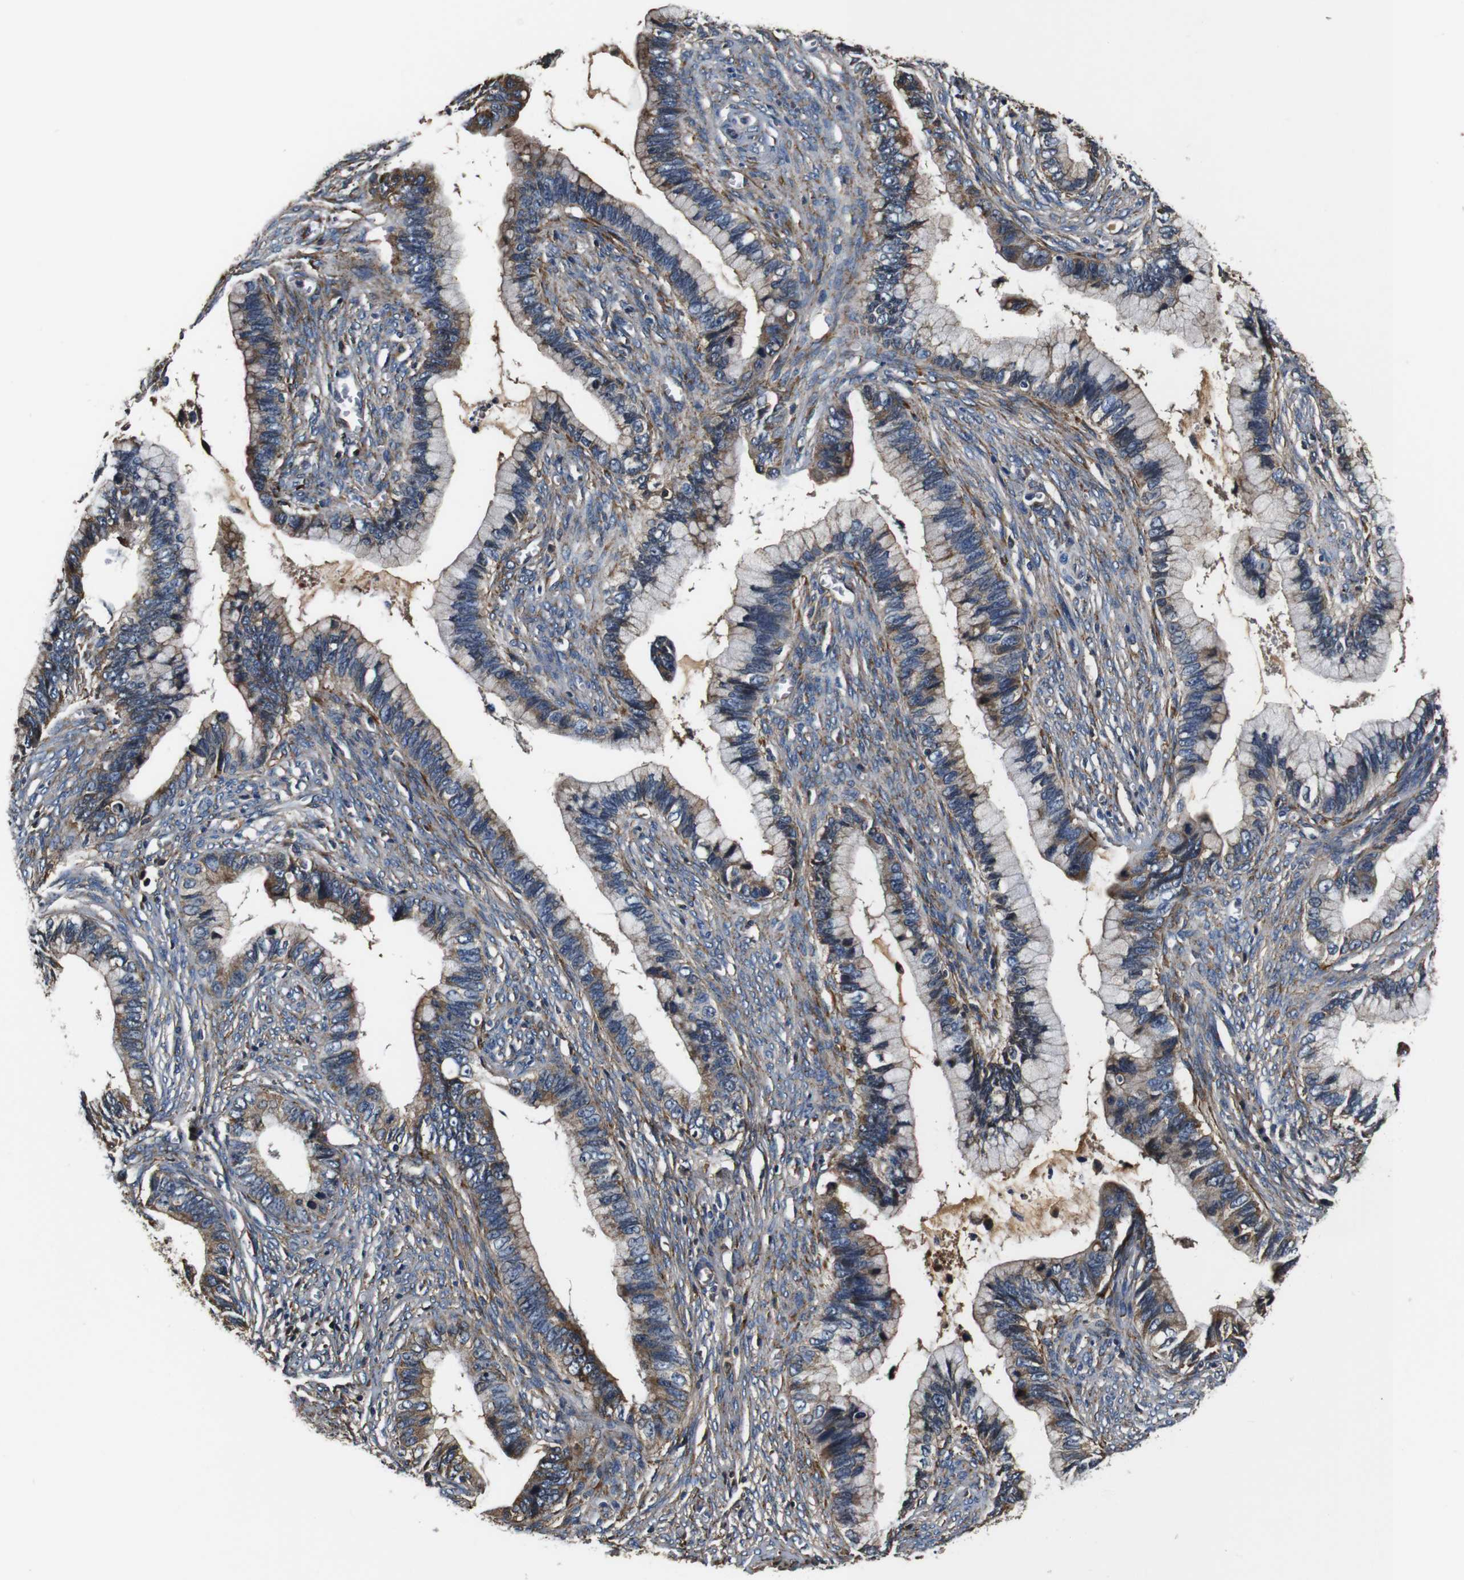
{"staining": {"intensity": "moderate", "quantity": "25%-75%", "location": "cytoplasmic/membranous"}, "tissue": "cervical cancer", "cell_type": "Tumor cells", "image_type": "cancer", "snomed": [{"axis": "morphology", "description": "Adenocarcinoma, NOS"}, {"axis": "topography", "description": "Cervix"}], "caption": "Cervical cancer (adenocarcinoma) tissue displays moderate cytoplasmic/membranous expression in about 25%-75% of tumor cells, visualized by immunohistochemistry.", "gene": "COL1A1", "patient": {"sex": "female", "age": 44}}